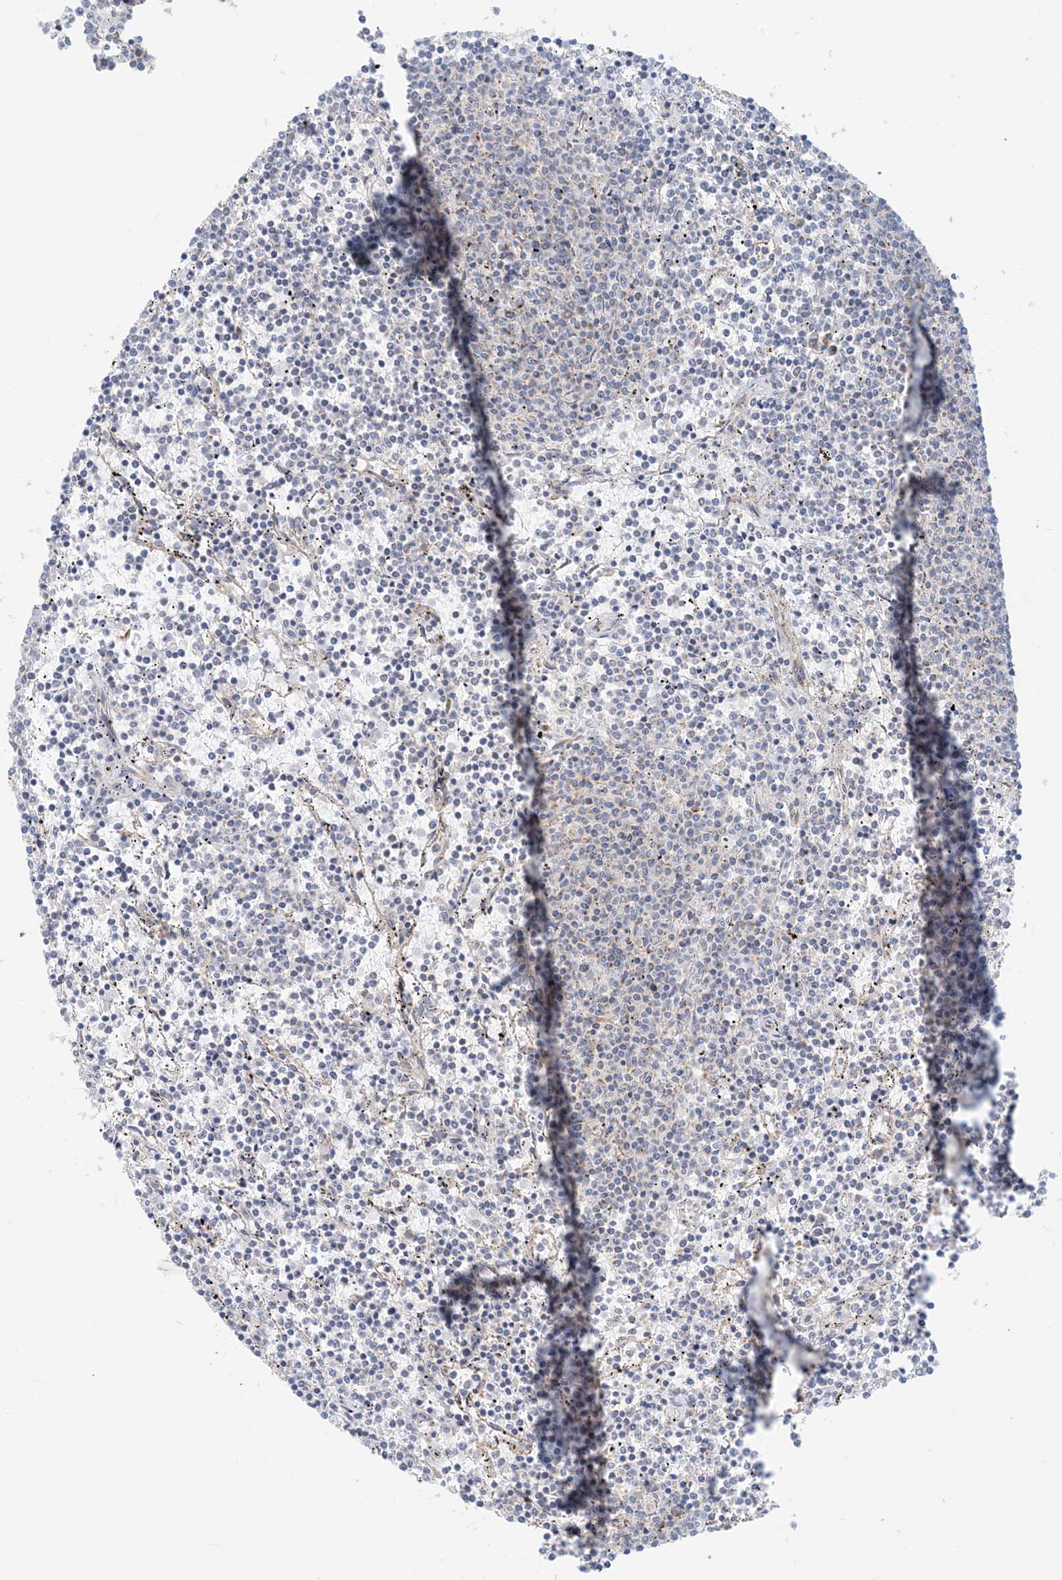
{"staining": {"intensity": "negative", "quantity": "none", "location": "none"}, "tissue": "lymphoma", "cell_type": "Tumor cells", "image_type": "cancer", "snomed": [{"axis": "morphology", "description": "Malignant lymphoma, non-Hodgkin's type, Low grade"}, {"axis": "topography", "description": "Spleen"}], "caption": "High power microscopy photomicrograph of an IHC image of lymphoma, revealing no significant positivity in tumor cells. (DAB (3,3'-diaminobenzidine) immunohistochemistry (IHC) with hematoxylin counter stain).", "gene": "COA3", "patient": {"sex": "female", "age": 50}}